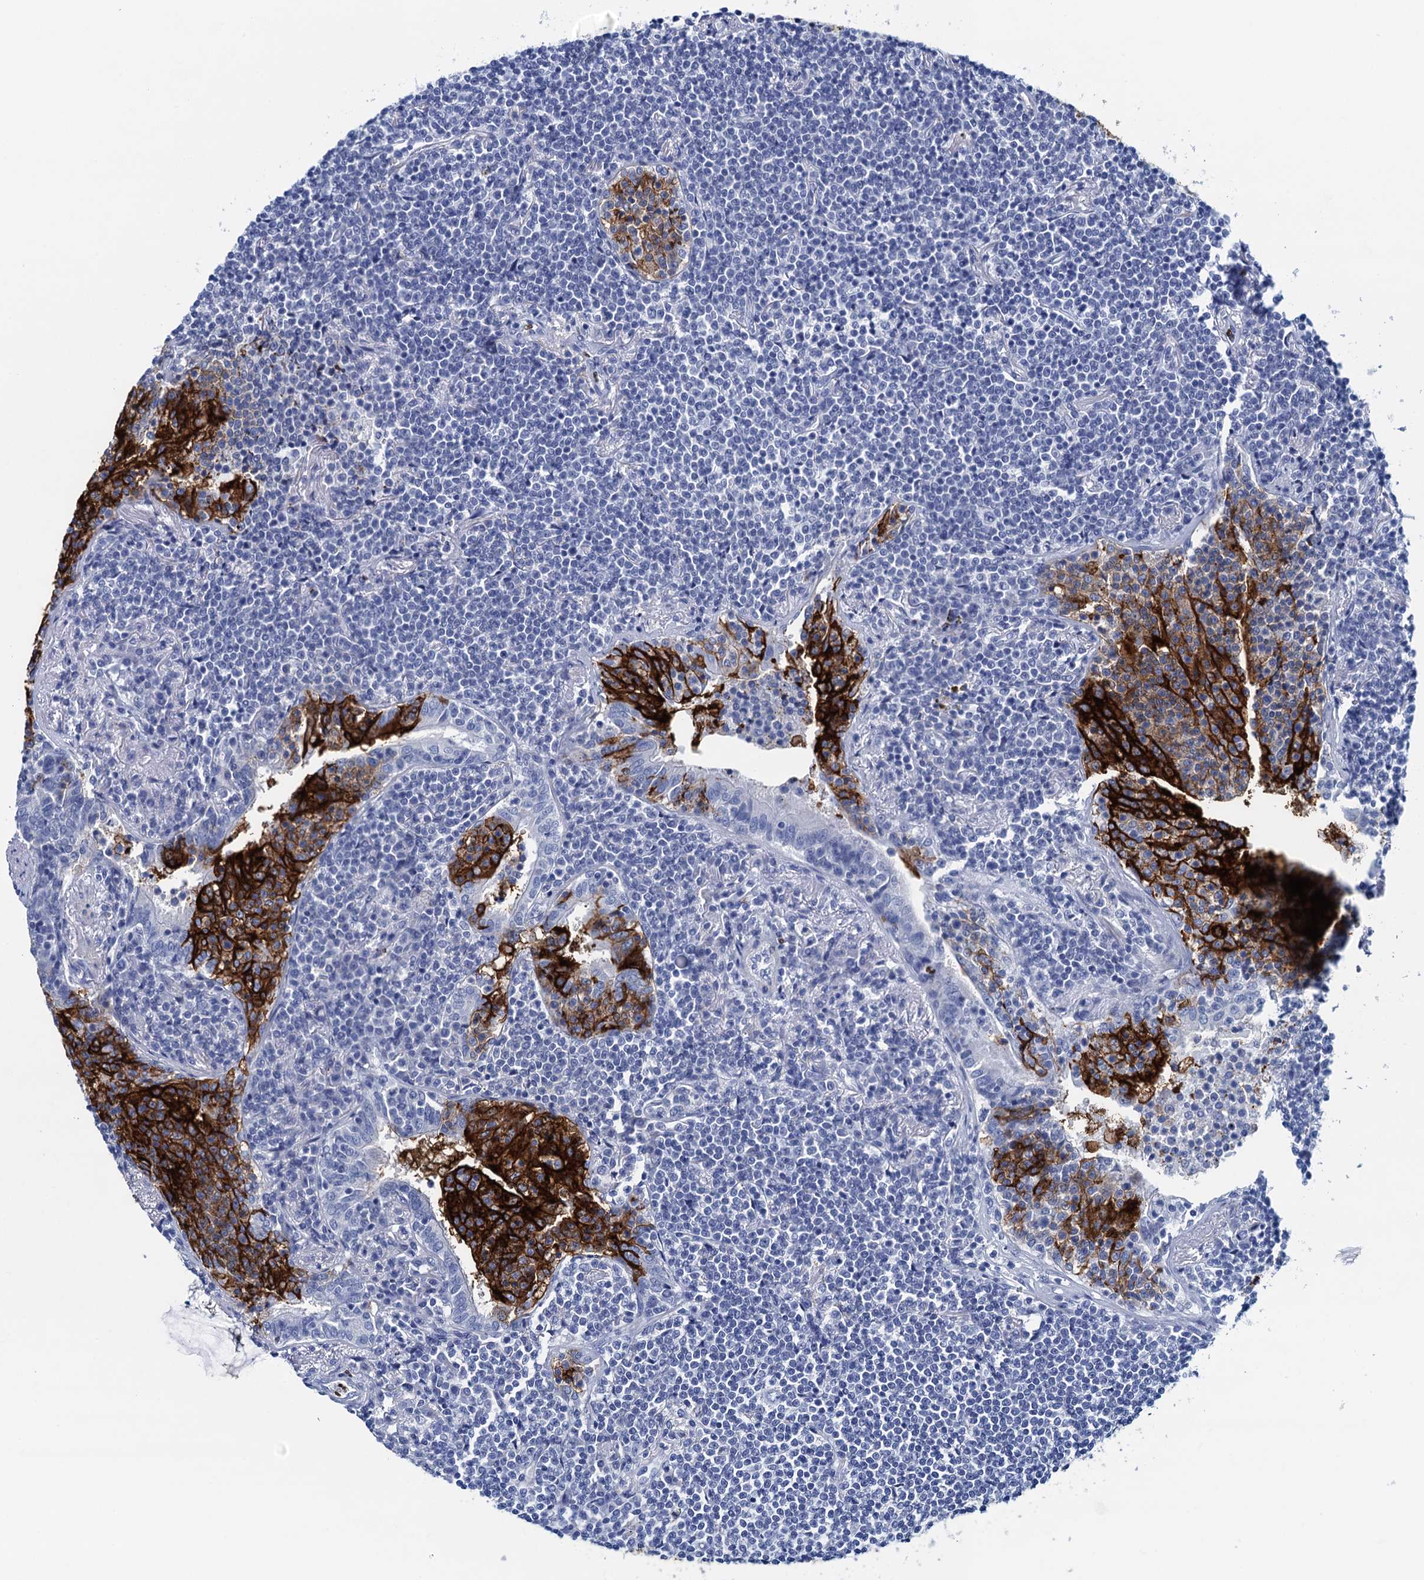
{"staining": {"intensity": "negative", "quantity": "none", "location": "none"}, "tissue": "lymphoma", "cell_type": "Tumor cells", "image_type": "cancer", "snomed": [{"axis": "morphology", "description": "Malignant lymphoma, non-Hodgkin's type, Low grade"}, {"axis": "topography", "description": "Lung"}], "caption": "Tumor cells show no significant protein staining in malignant lymphoma, non-Hodgkin's type (low-grade).", "gene": "RHCG", "patient": {"sex": "female", "age": 71}}